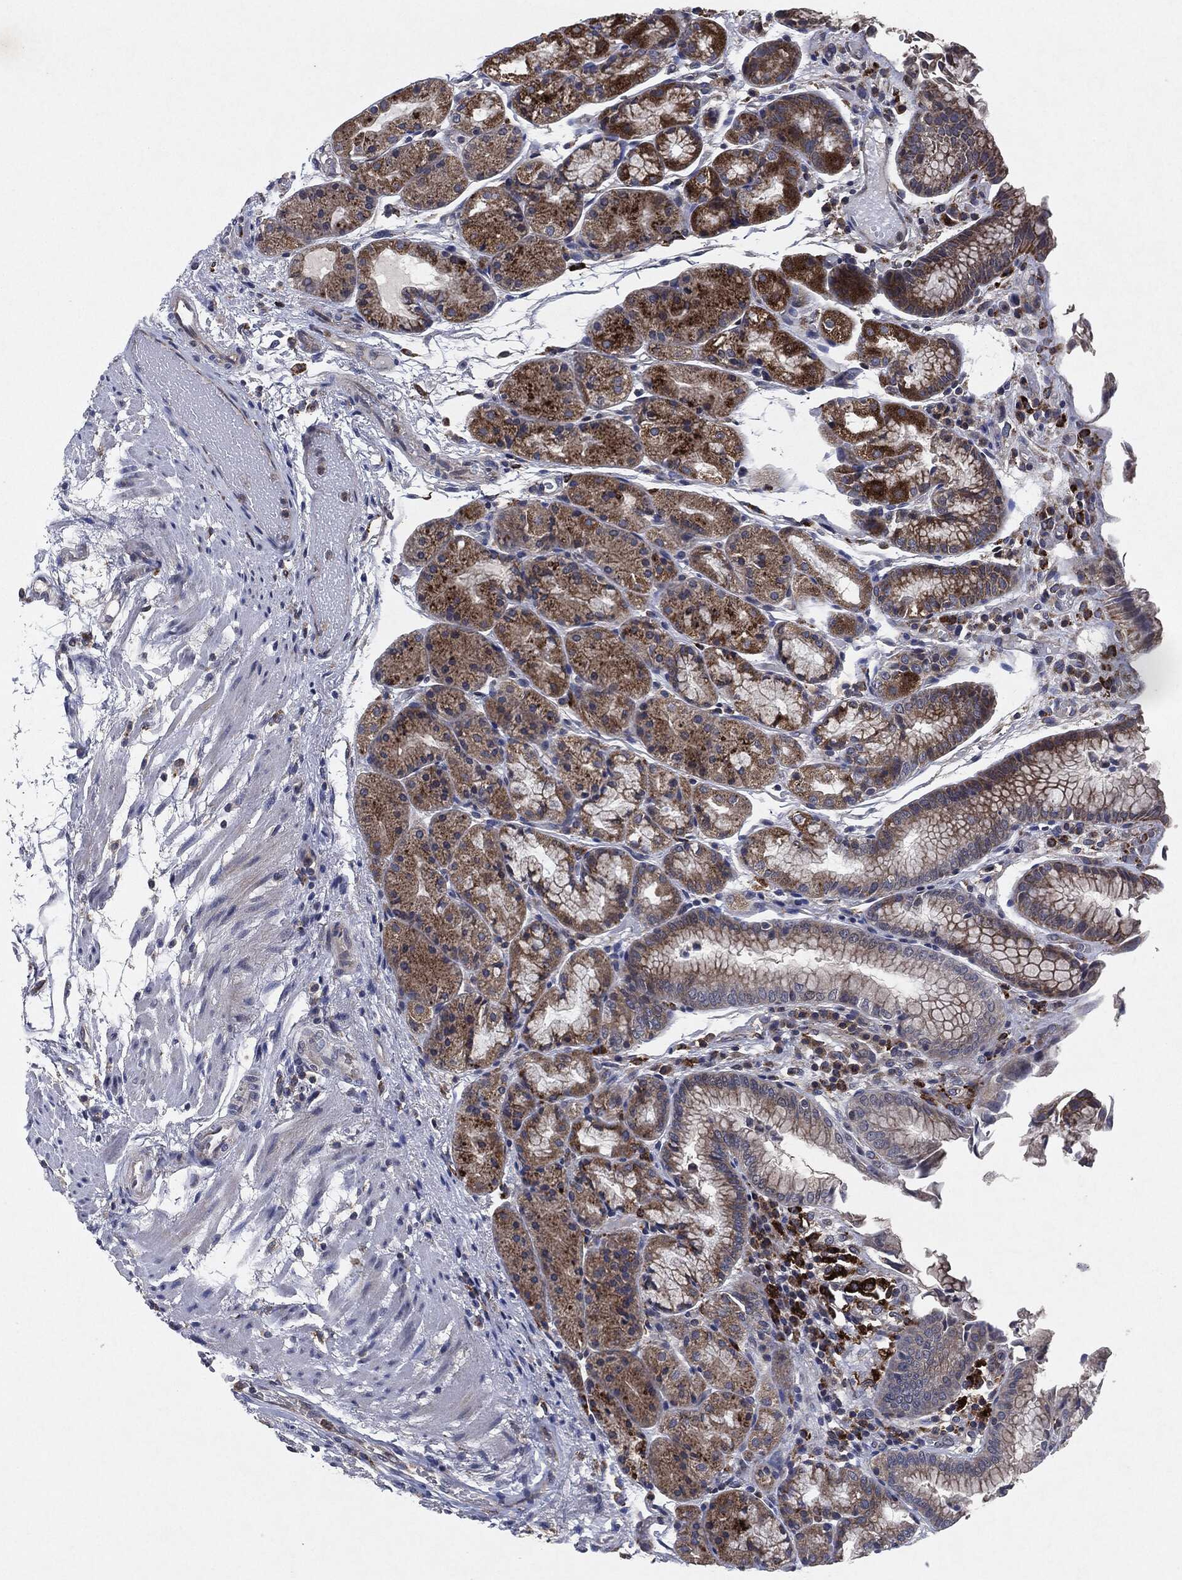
{"staining": {"intensity": "moderate", "quantity": "25%-75%", "location": "cytoplasmic/membranous"}, "tissue": "stomach", "cell_type": "Glandular cells", "image_type": "normal", "snomed": [{"axis": "morphology", "description": "Normal tissue, NOS"}, {"axis": "topography", "description": "Stomach, upper"}], "caption": "The micrograph displays a brown stain indicating the presence of a protein in the cytoplasmic/membranous of glandular cells in stomach.", "gene": "SLC31A2", "patient": {"sex": "male", "age": 72}}